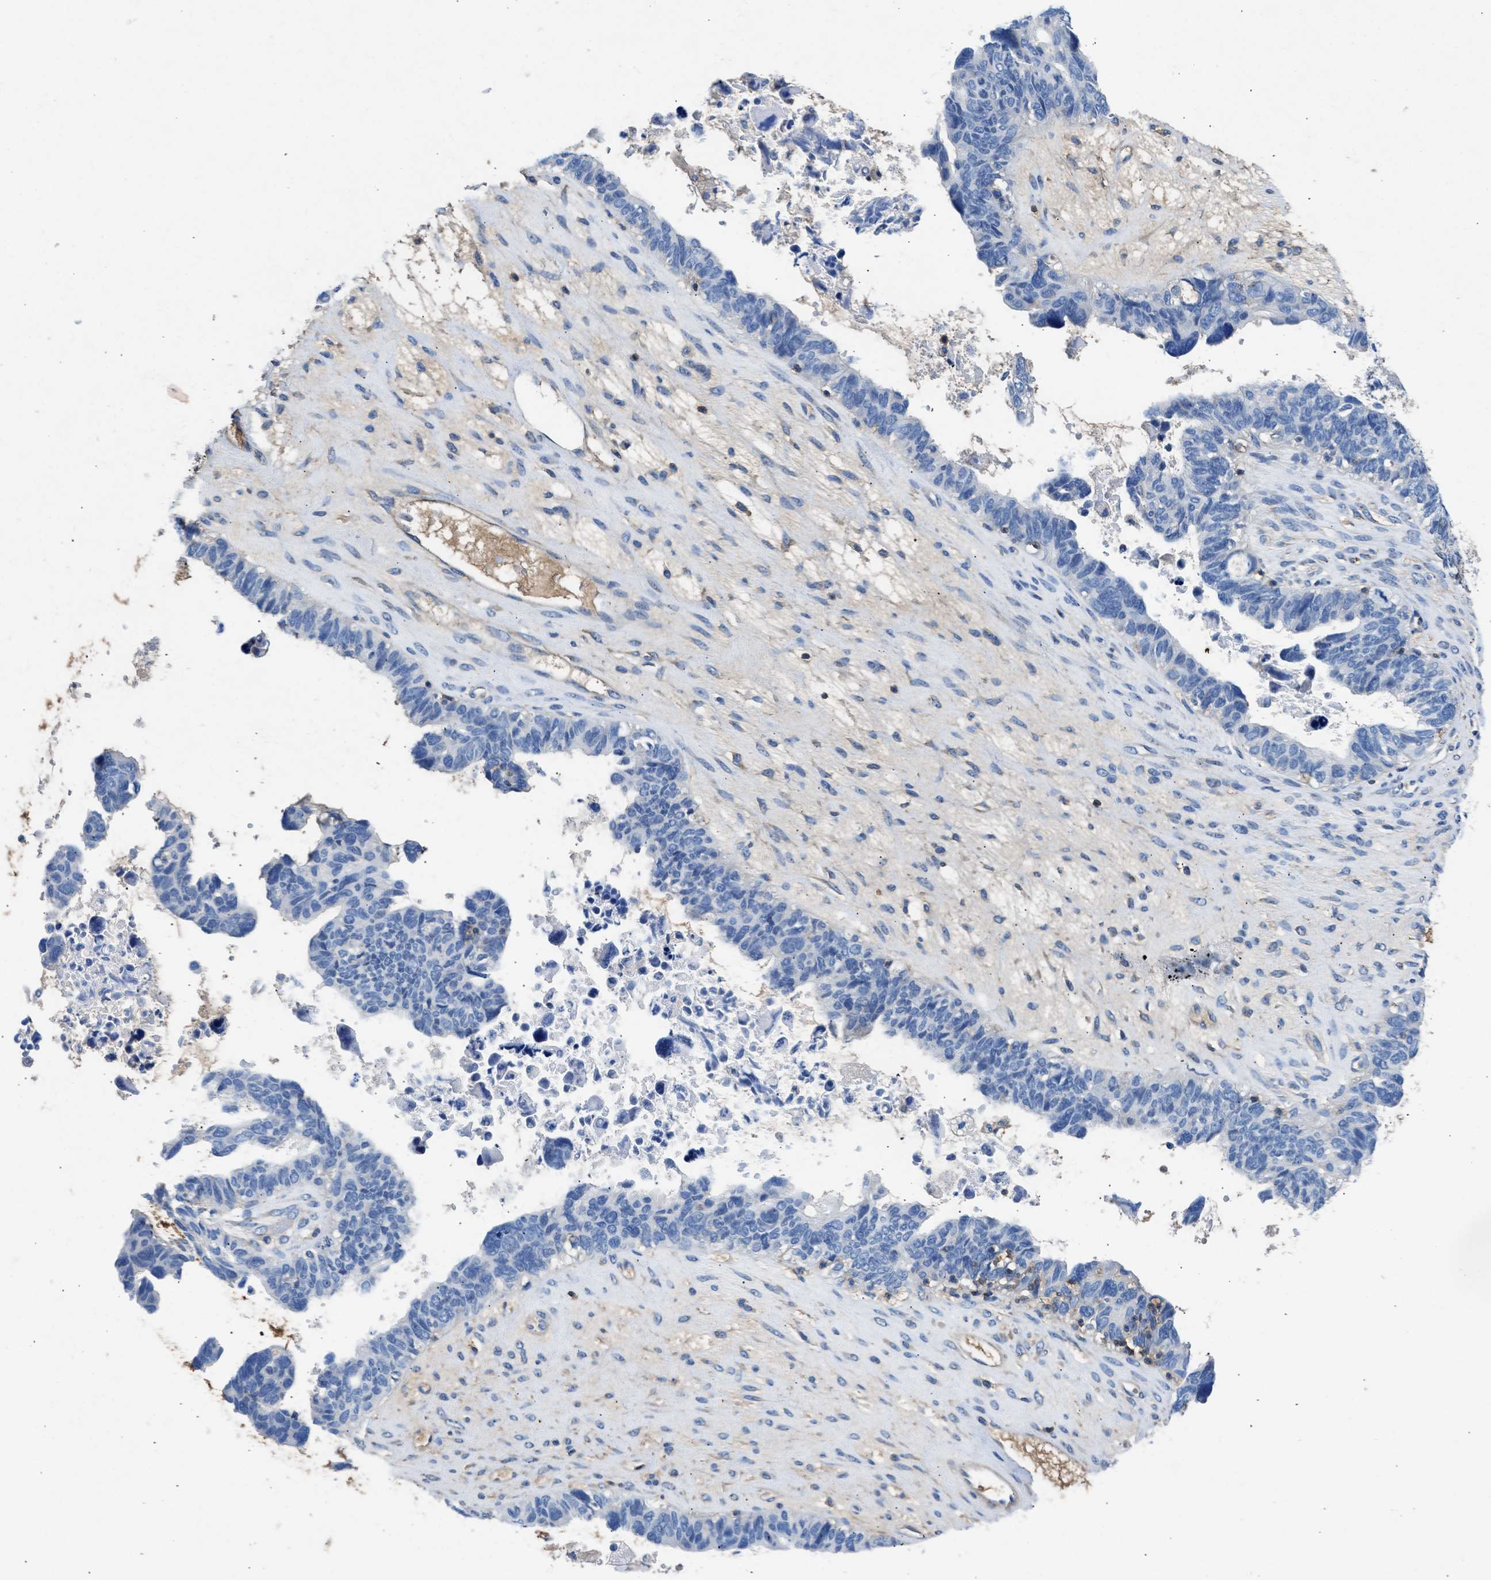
{"staining": {"intensity": "negative", "quantity": "none", "location": "none"}, "tissue": "ovarian cancer", "cell_type": "Tumor cells", "image_type": "cancer", "snomed": [{"axis": "morphology", "description": "Cystadenocarcinoma, serous, NOS"}, {"axis": "topography", "description": "Ovary"}], "caption": "Protein analysis of ovarian cancer (serous cystadenocarcinoma) exhibits no significant staining in tumor cells.", "gene": "KCNQ4", "patient": {"sex": "female", "age": 79}}